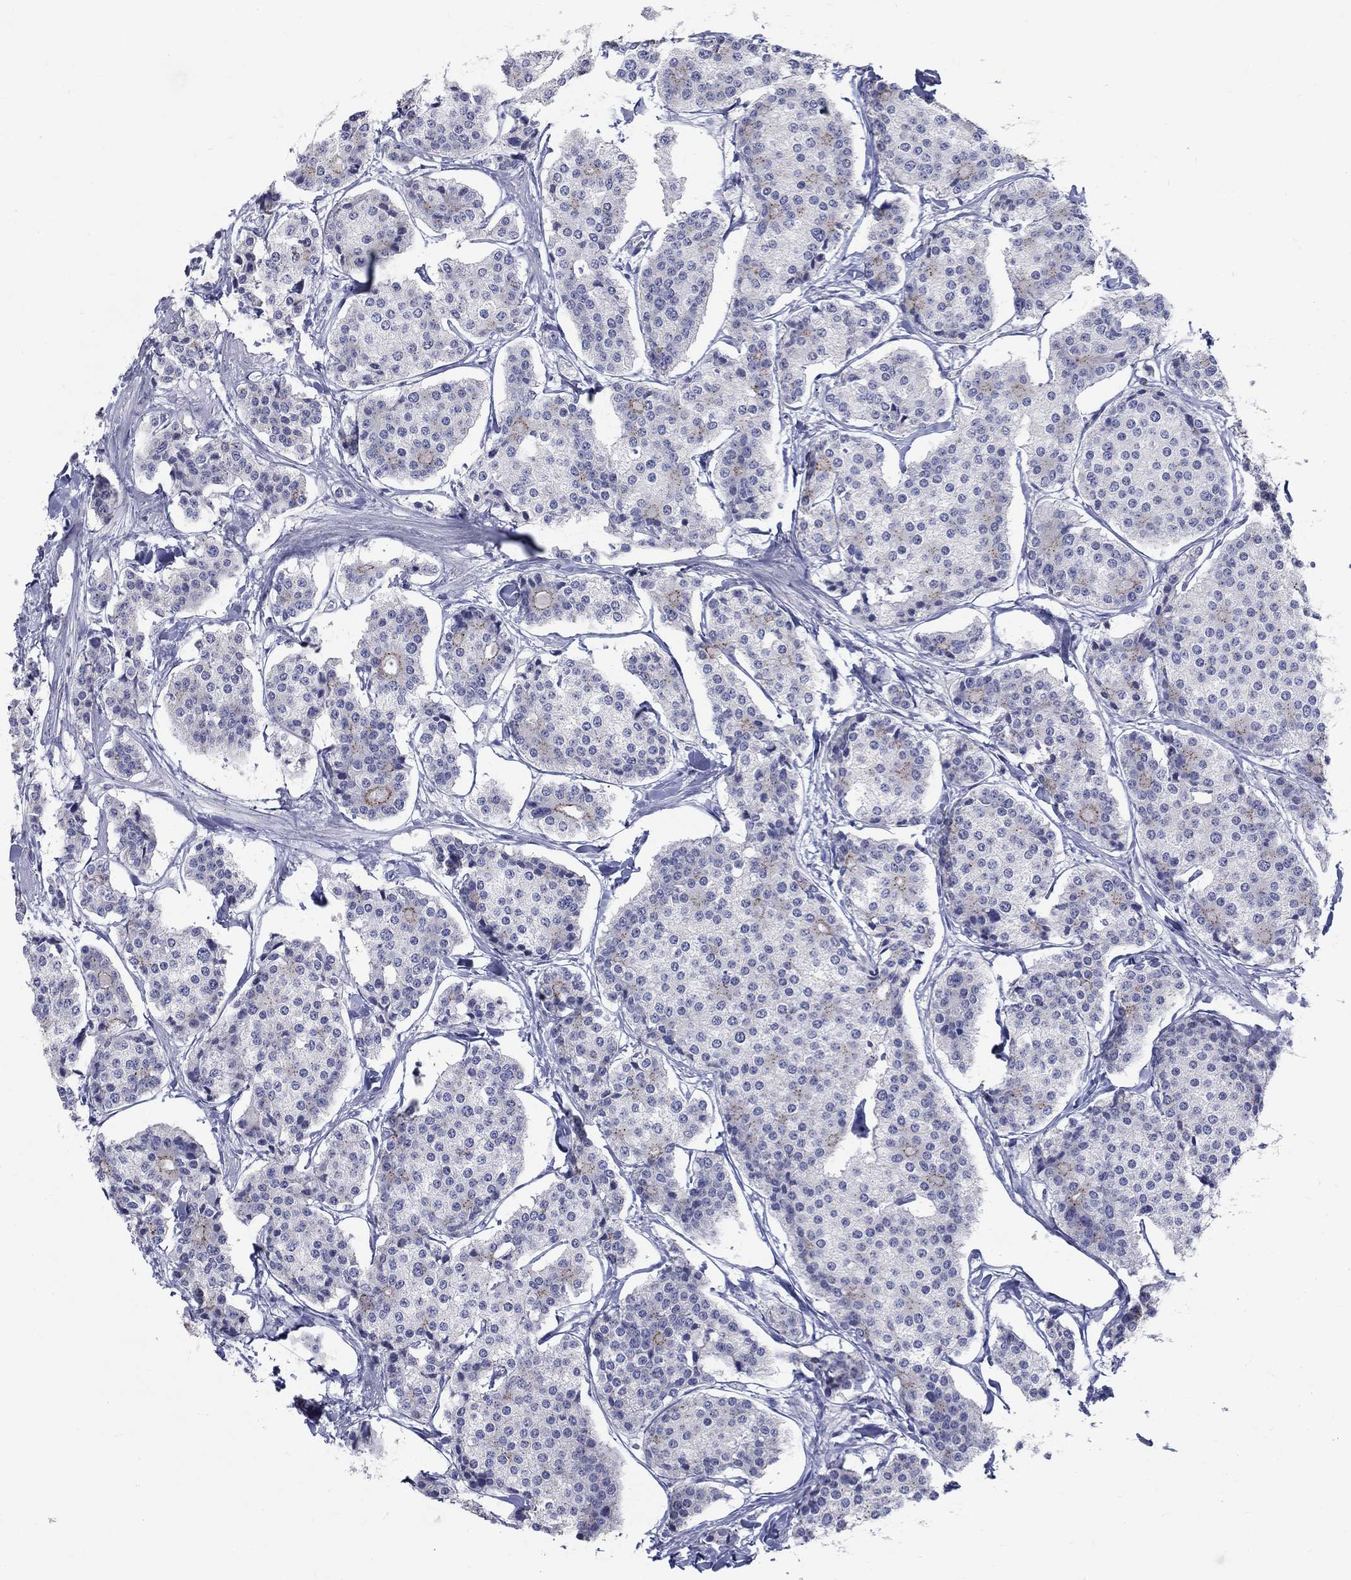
{"staining": {"intensity": "negative", "quantity": "none", "location": "none"}, "tissue": "carcinoid", "cell_type": "Tumor cells", "image_type": "cancer", "snomed": [{"axis": "morphology", "description": "Carcinoid, malignant, NOS"}, {"axis": "topography", "description": "Small intestine"}], "caption": "High power microscopy photomicrograph of an immunohistochemistry micrograph of carcinoid (malignant), revealing no significant staining in tumor cells.", "gene": "CEP43", "patient": {"sex": "female", "age": 65}}